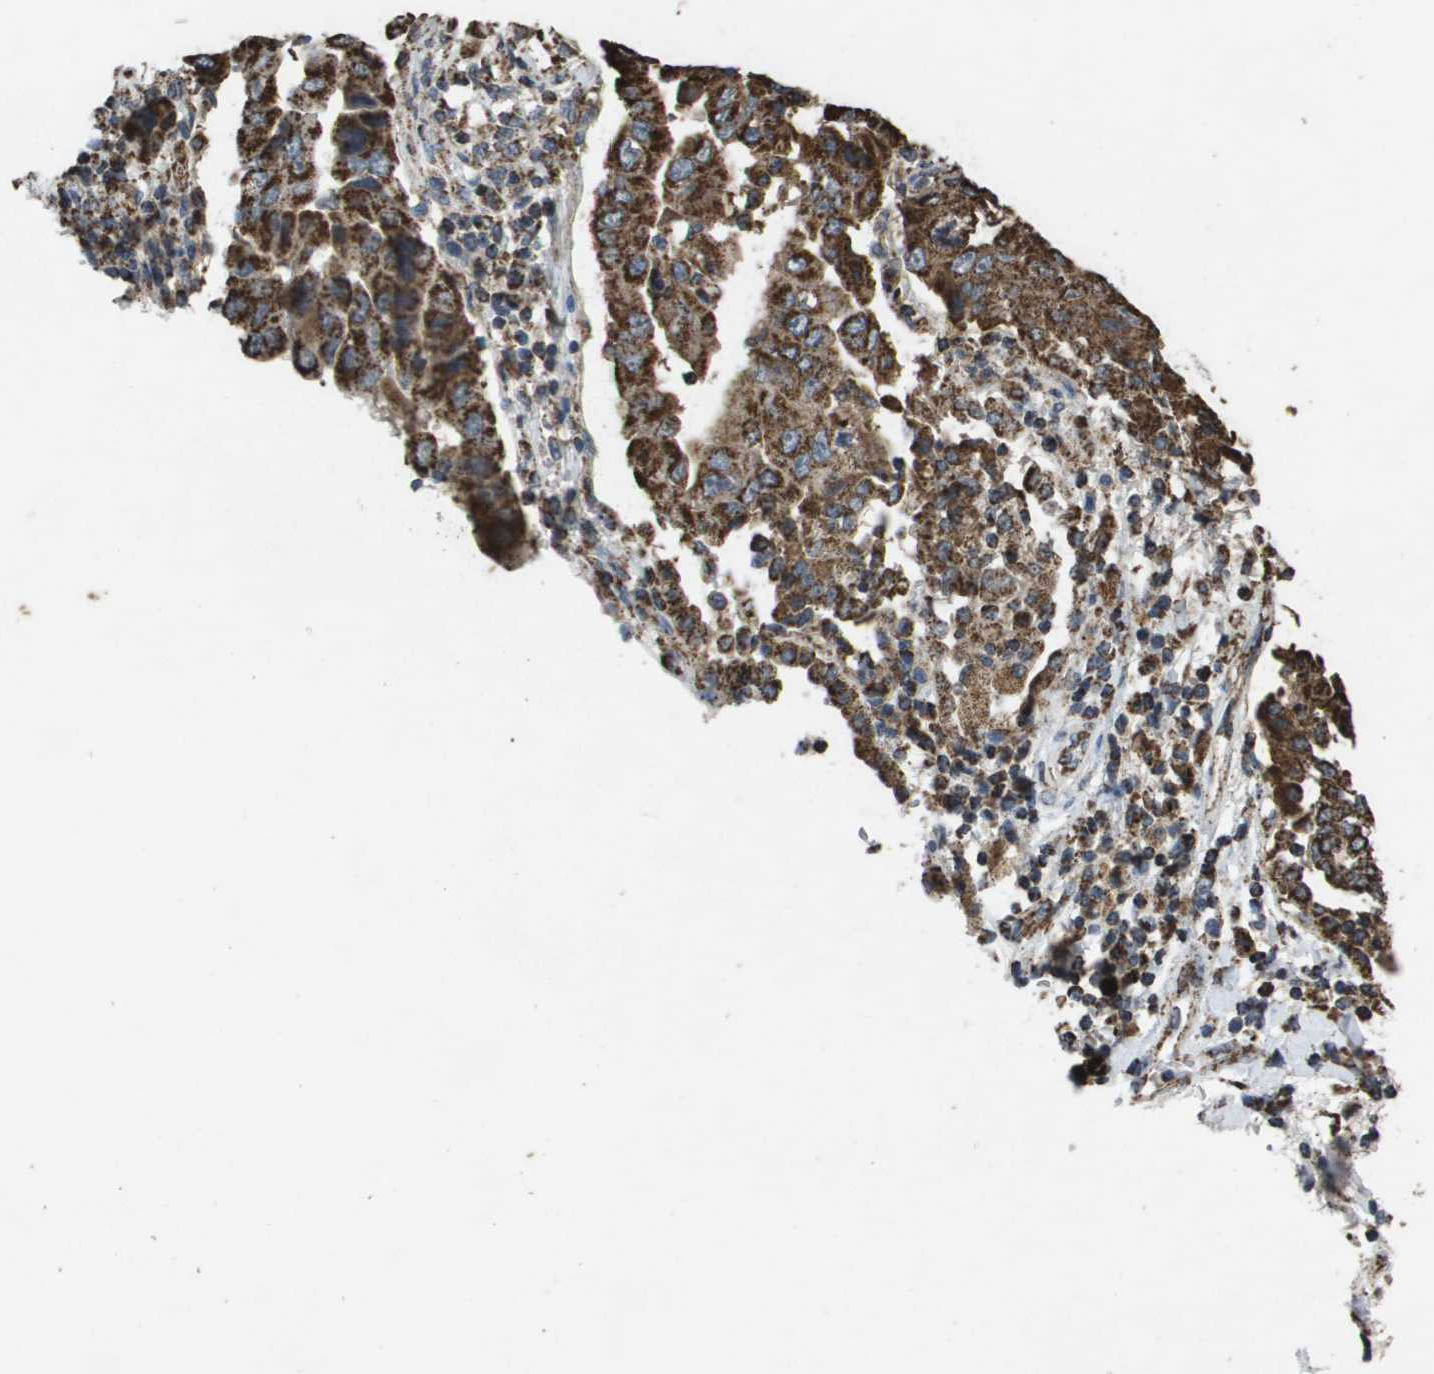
{"staining": {"intensity": "strong", "quantity": ">75%", "location": "cytoplasmic/membranous"}, "tissue": "lung cancer", "cell_type": "Tumor cells", "image_type": "cancer", "snomed": [{"axis": "morphology", "description": "Adenocarcinoma, NOS"}, {"axis": "topography", "description": "Lung"}], "caption": "About >75% of tumor cells in lung cancer (adenocarcinoma) demonstrate strong cytoplasmic/membranous protein expression as visualized by brown immunohistochemical staining.", "gene": "HSPE1", "patient": {"sex": "female", "age": 65}}